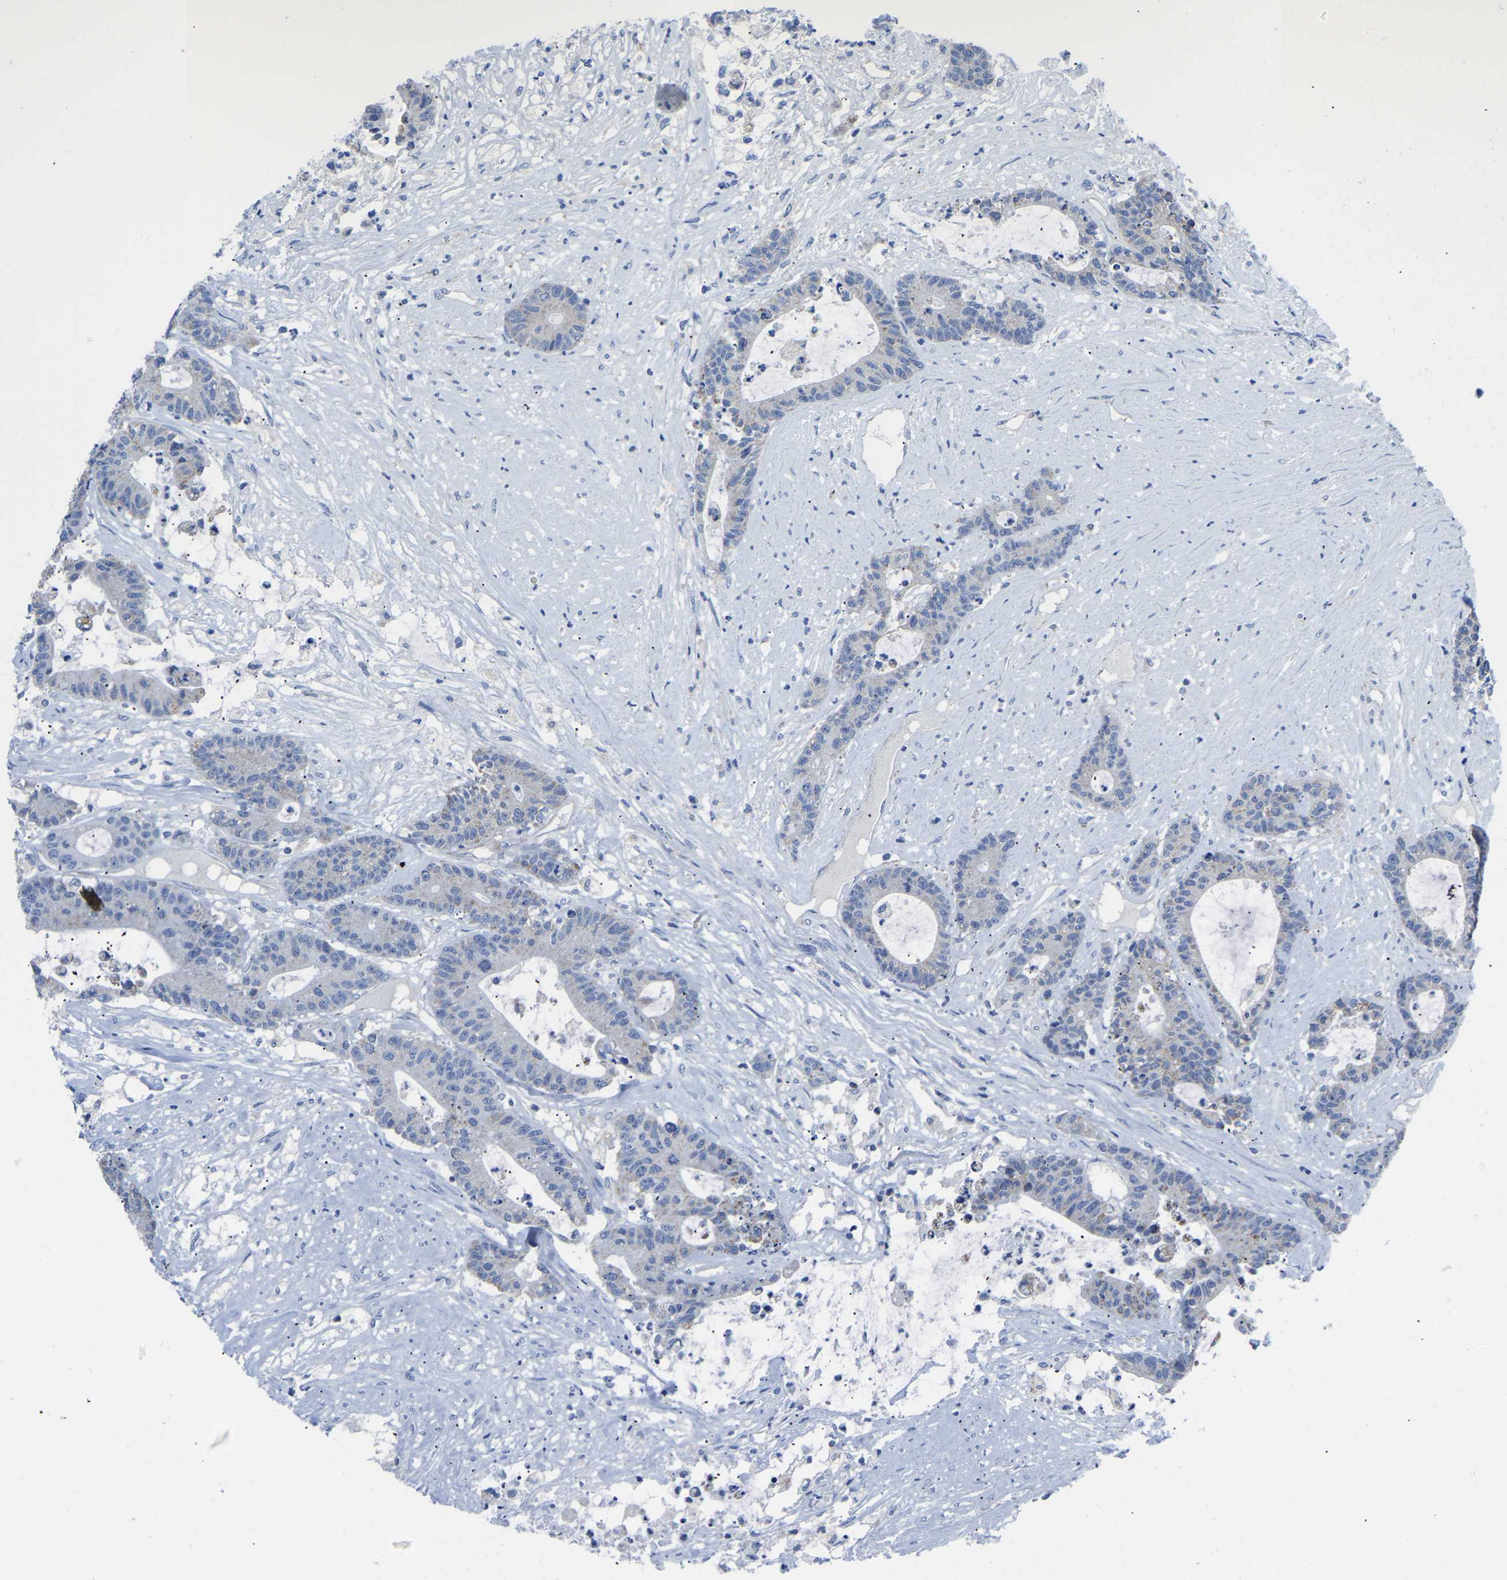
{"staining": {"intensity": "negative", "quantity": "none", "location": "none"}, "tissue": "colorectal cancer", "cell_type": "Tumor cells", "image_type": "cancer", "snomed": [{"axis": "morphology", "description": "Adenocarcinoma, NOS"}, {"axis": "topography", "description": "Colon"}], "caption": "Colorectal cancer was stained to show a protein in brown. There is no significant staining in tumor cells.", "gene": "ETFA", "patient": {"sex": "female", "age": 84}}